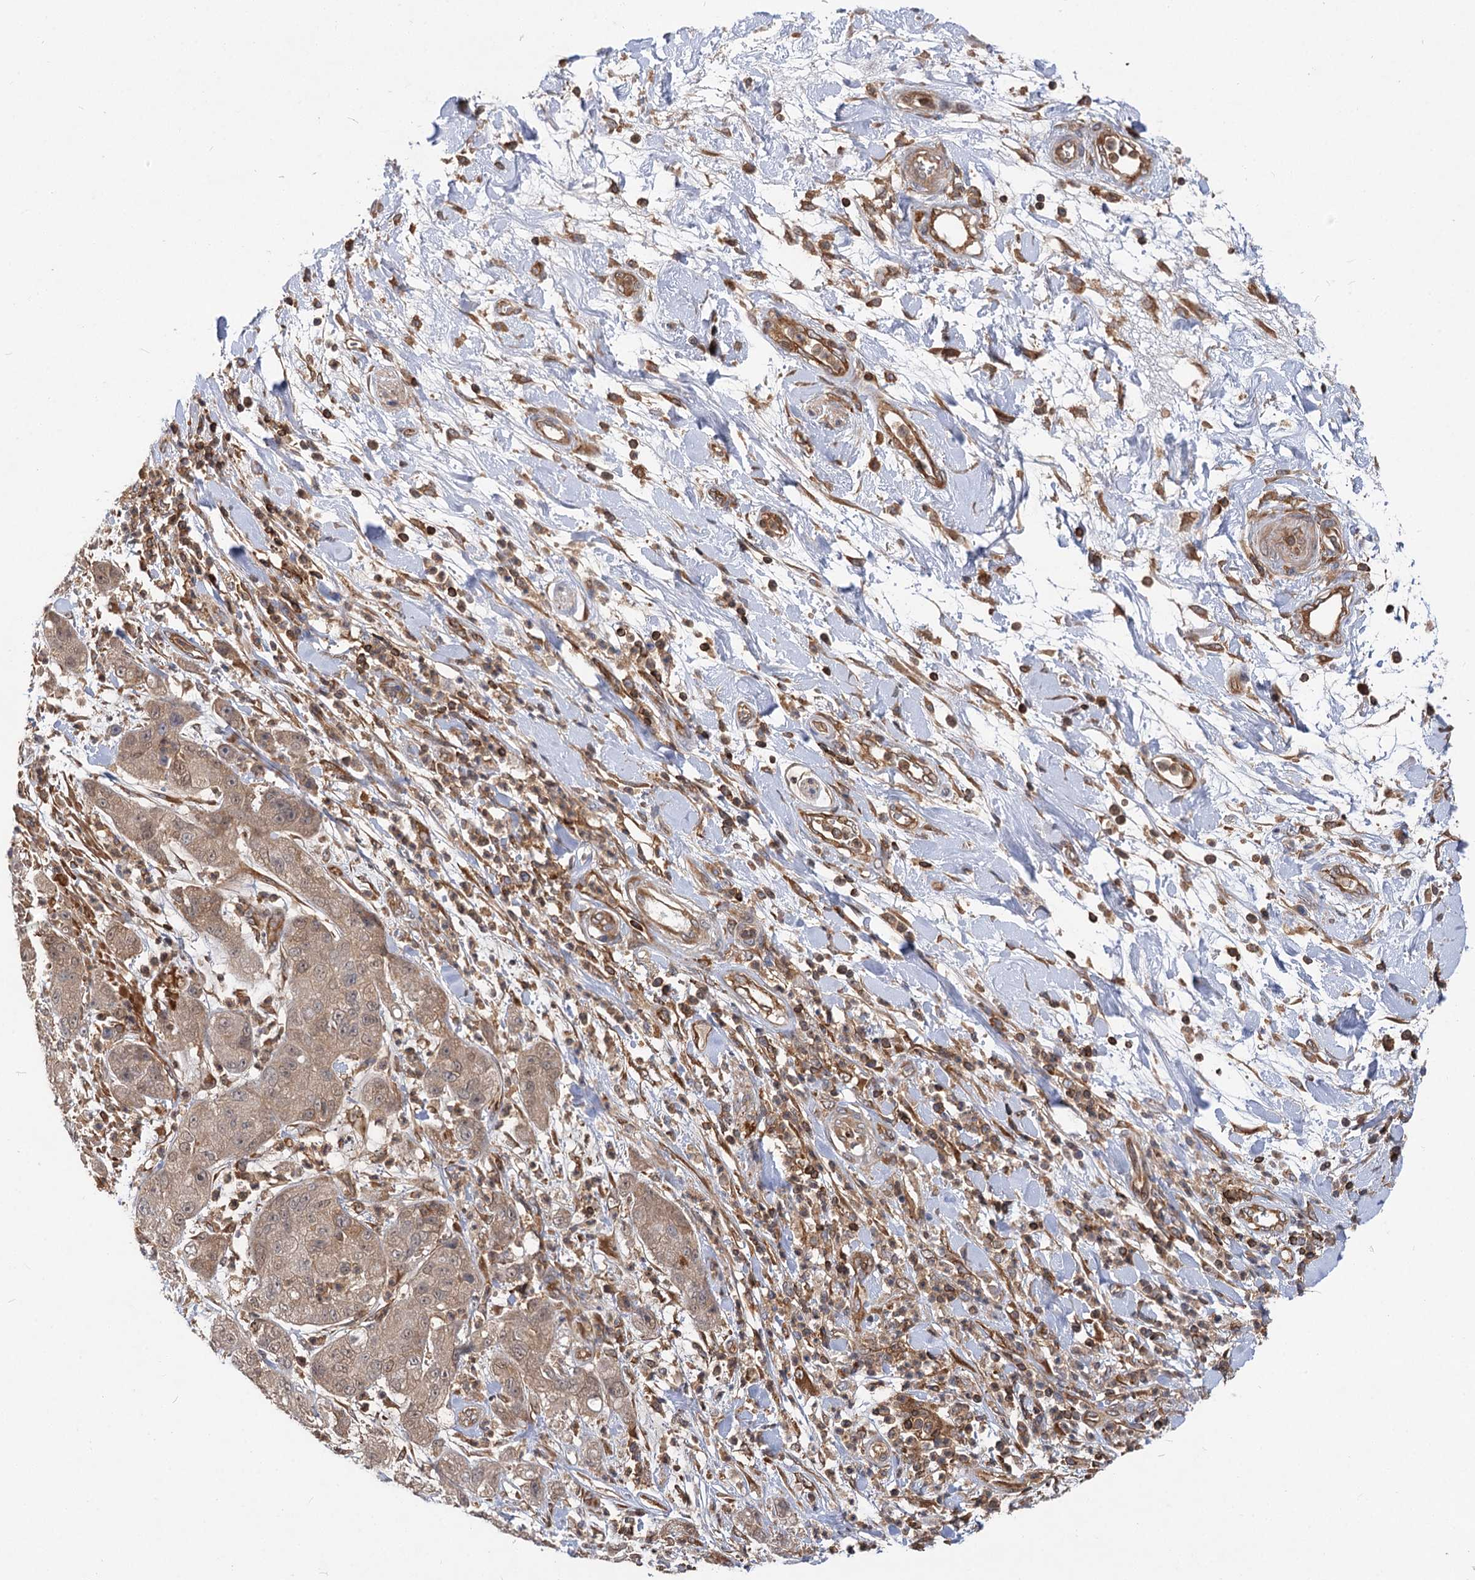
{"staining": {"intensity": "weak", "quantity": "25%-75%", "location": "cytoplasmic/membranous"}, "tissue": "pancreatic cancer", "cell_type": "Tumor cells", "image_type": "cancer", "snomed": [{"axis": "morphology", "description": "Adenocarcinoma, NOS"}, {"axis": "topography", "description": "Pancreas"}], "caption": "This image exhibits pancreatic cancer (adenocarcinoma) stained with immunohistochemistry (IHC) to label a protein in brown. The cytoplasmic/membranous of tumor cells show weak positivity for the protein. Nuclei are counter-stained blue.", "gene": "PACS1", "patient": {"sex": "female", "age": 78}}